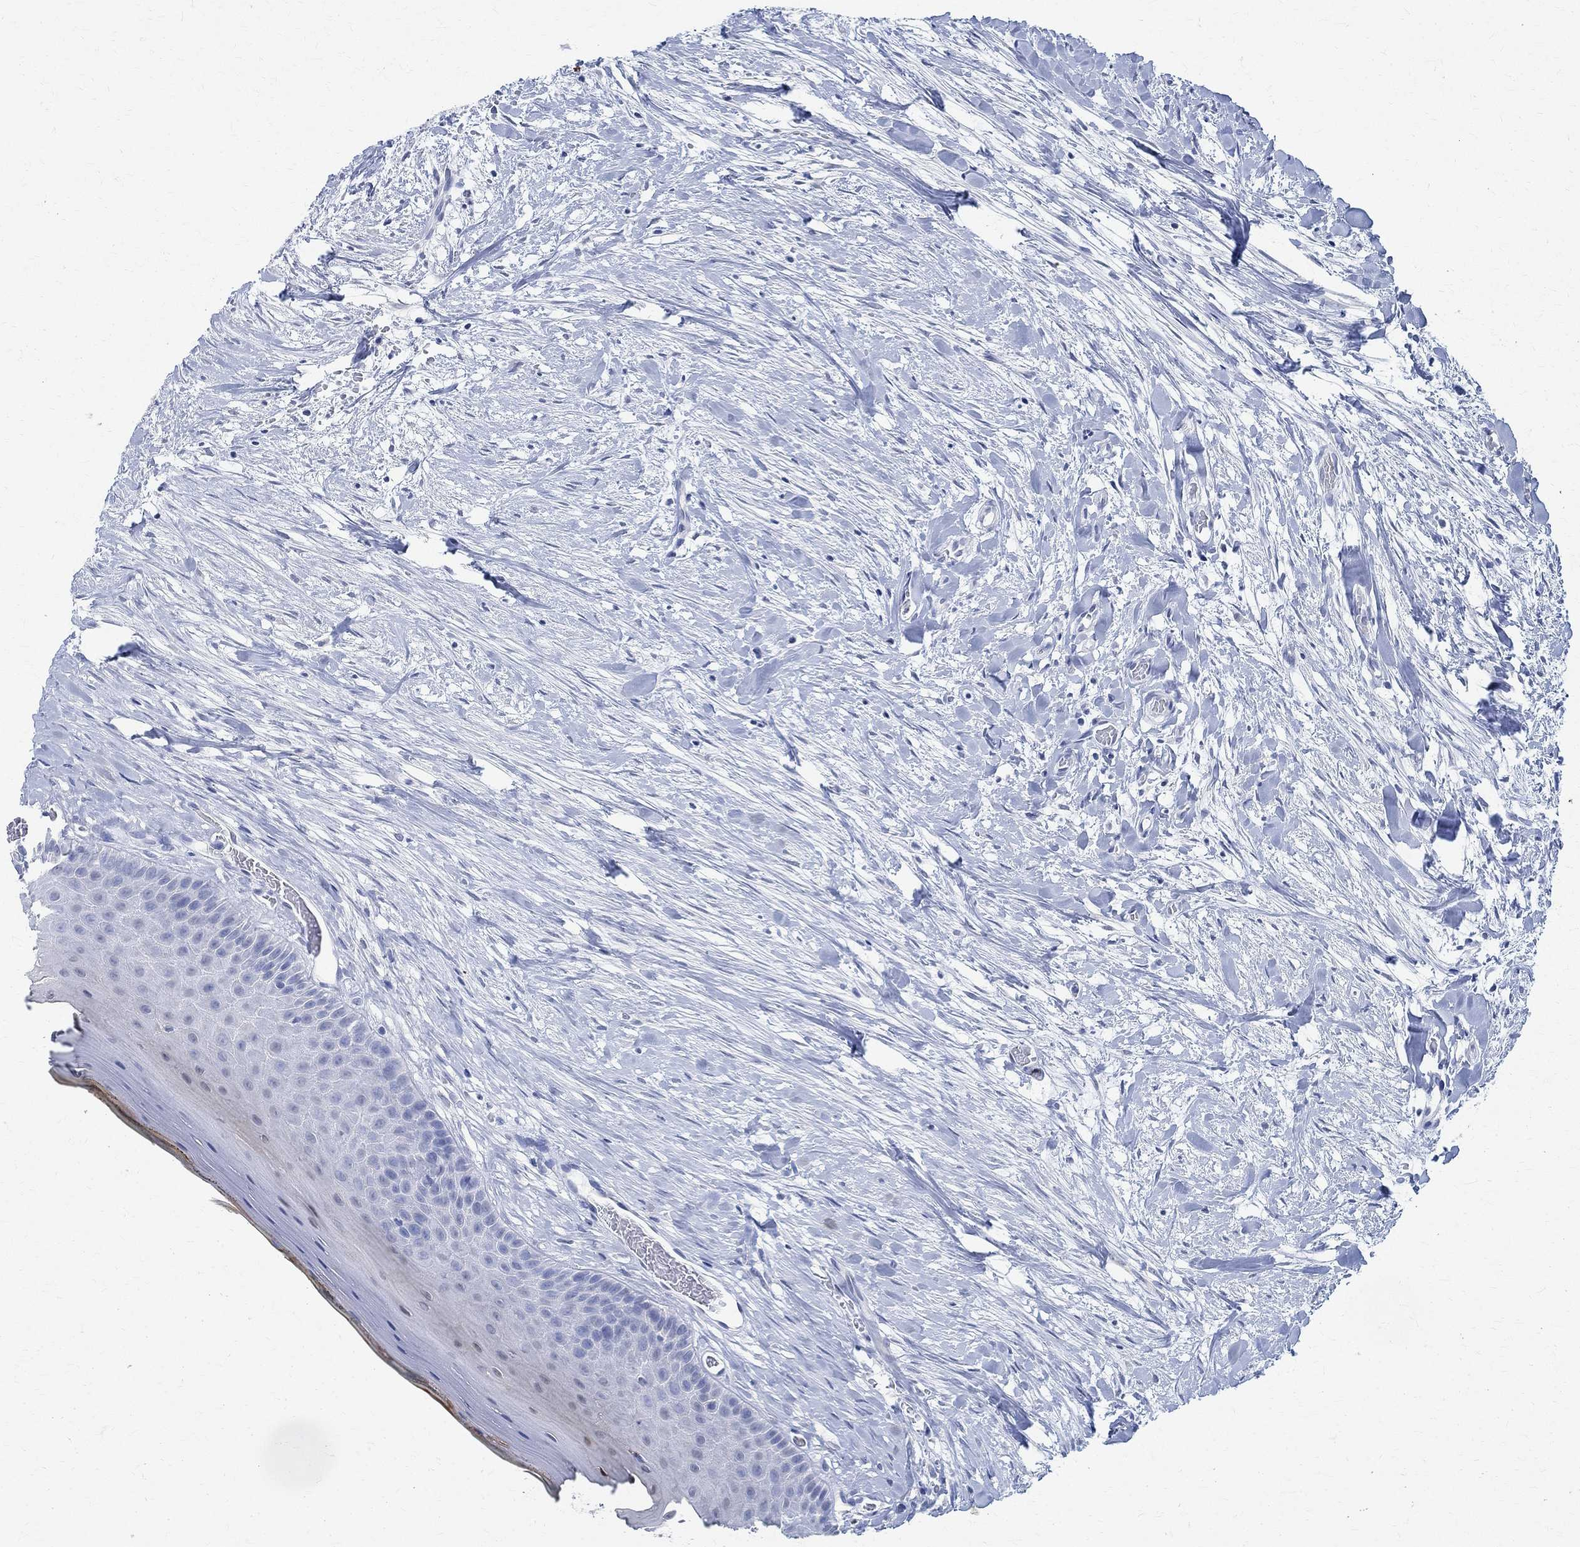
{"staining": {"intensity": "negative", "quantity": "none", "location": "none"}, "tissue": "oral mucosa", "cell_type": "Squamous epithelial cells", "image_type": "normal", "snomed": [{"axis": "morphology", "description": "Normal tissue, NOS"}, {"axis": "topography", "description": "Oral tissue"}], "caption": "Immunohistochemistry (IHC) photomicrograph of unremarkable oral mucosa stained for a protein (brown), which reveals no positivity in squamous epithelial cells.", "gene": "TMEM221", "patient": {"sex": "female", "age": 43}}